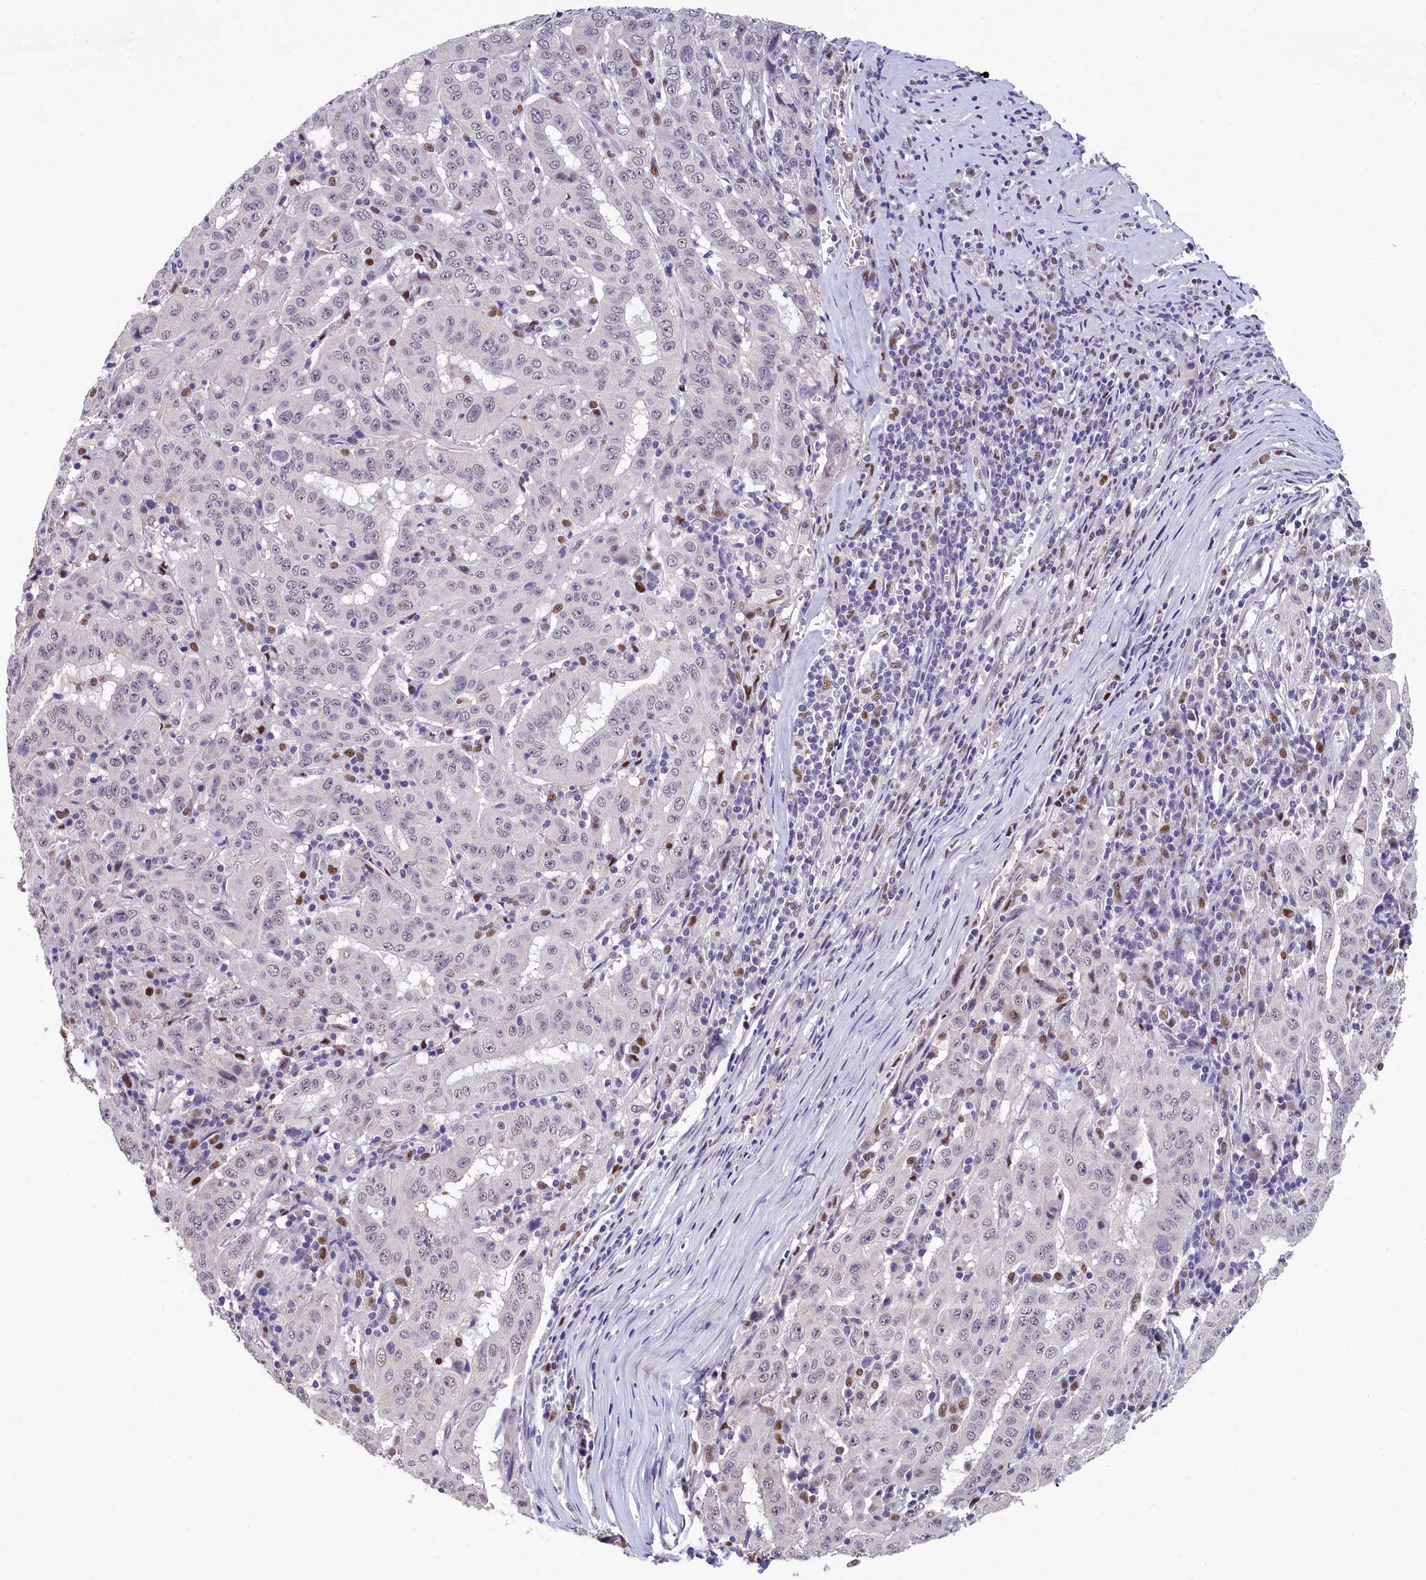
{"staining": {"intensity": "negative", "quantity": "none", "location": "none"}, "tissue": "pancreatic cancer", "cell_type": "Tumor cells", "image_type": "cancer", "snomed": [{"axis": "morphology", "description": "Adenocarcinoma, NOS"}, {"axis": "topography", "description": "Pancreas"}], "caption": "This is a micrograph of immunohistochemistry (IHC) staining of pancreatic cancer, which shows no expression in tumor cells.", "gene": "HECTD4", "patient": {"sex": "male", "age": 63}}